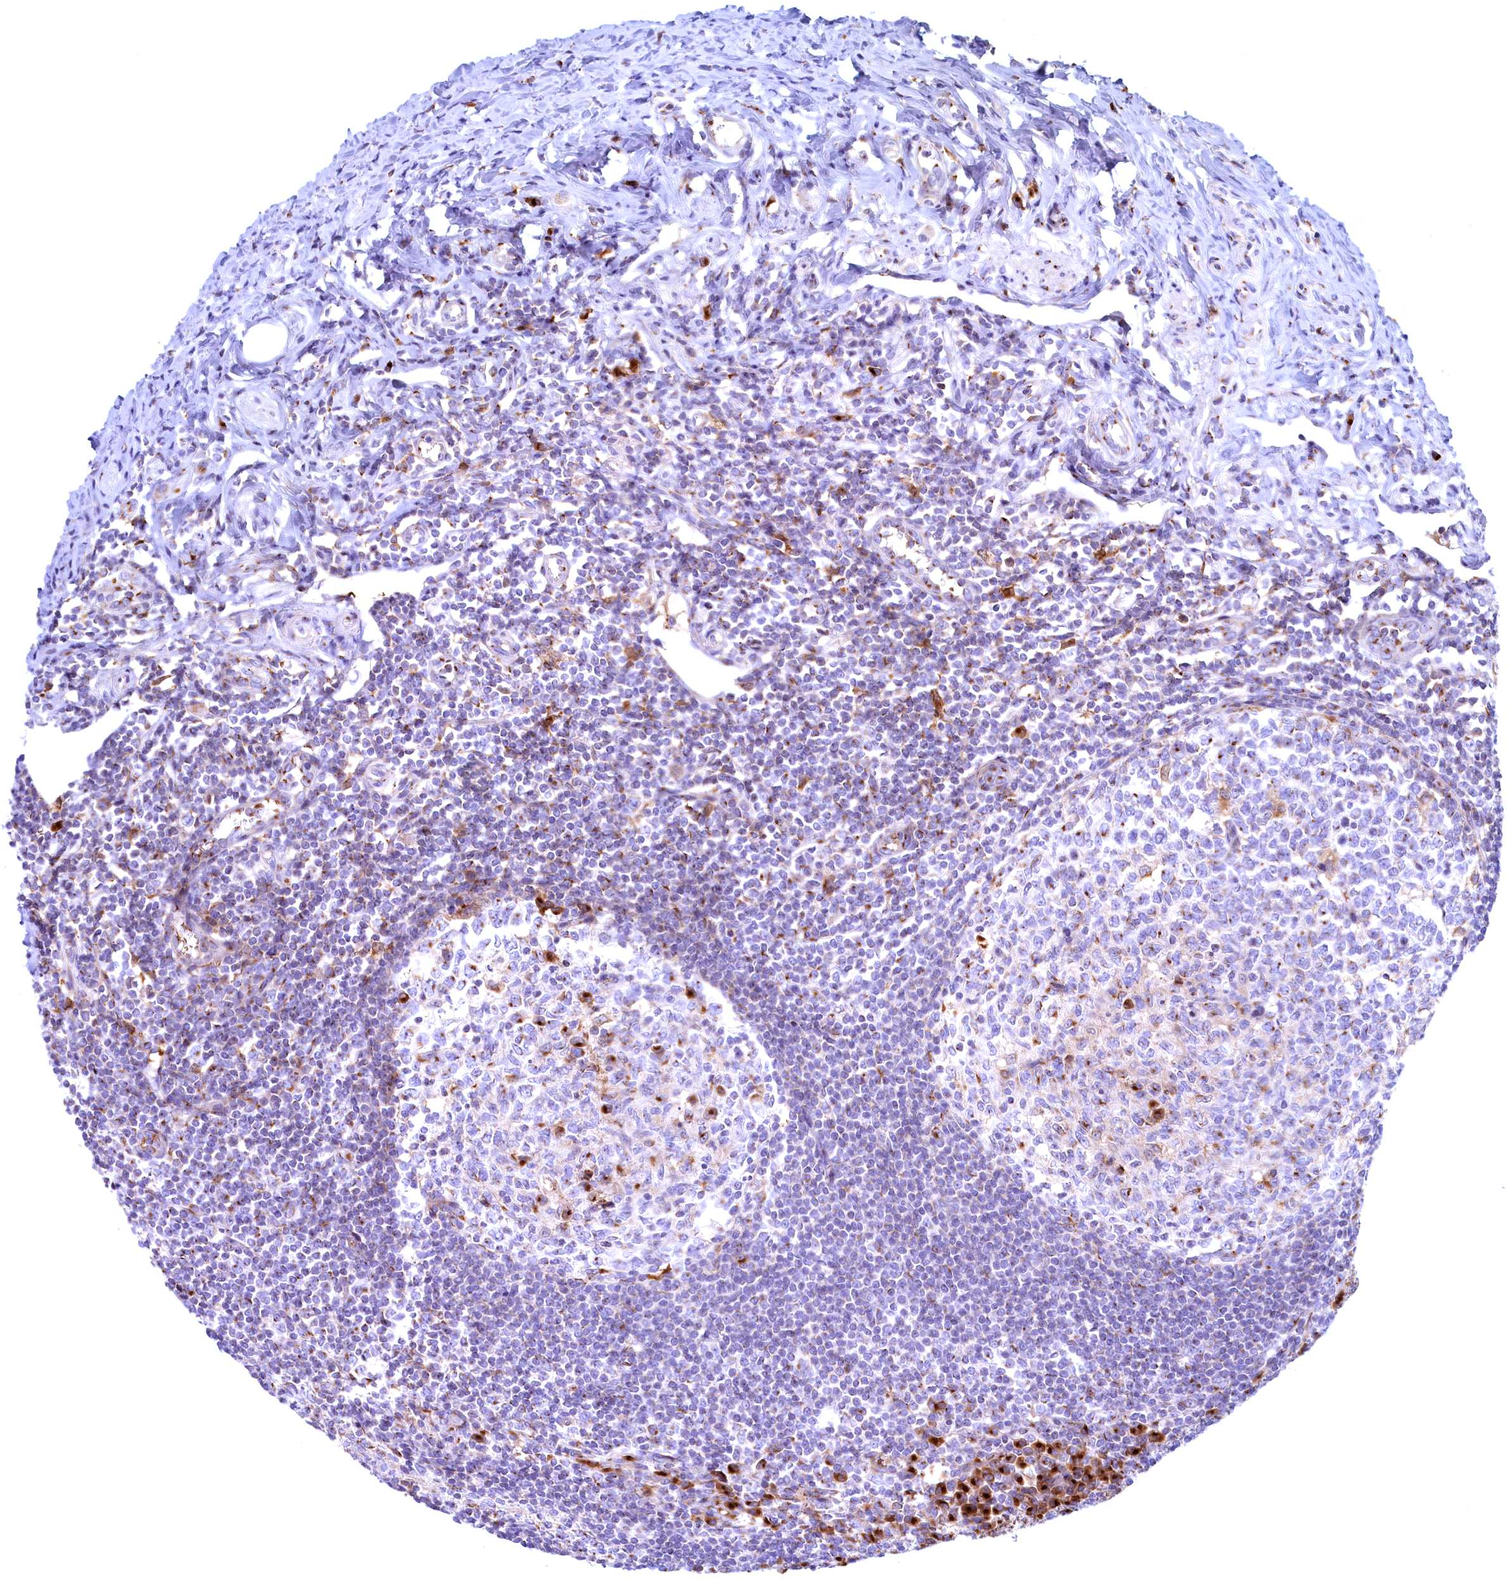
{"staining": {"intensity": "strong", "quantity": ">75%", "location": "cytoplasmic/membranous"}, "tissue": "appendix", "cell_type": "Glandular cells", "image_type": "normal", "snomed": [{"axis": "morphology", "description": "Normal tissue, NOS"}, {"axis": "topography", "description": "Appendix"}], "caption": "This is an image of immunohistochemistry staining of normal appendix, which shows strong expression in the cytoplasmic/membranous of glandular cells.", "gene": "BLVRB", "patient": {"sex": "female", "age": 33}}